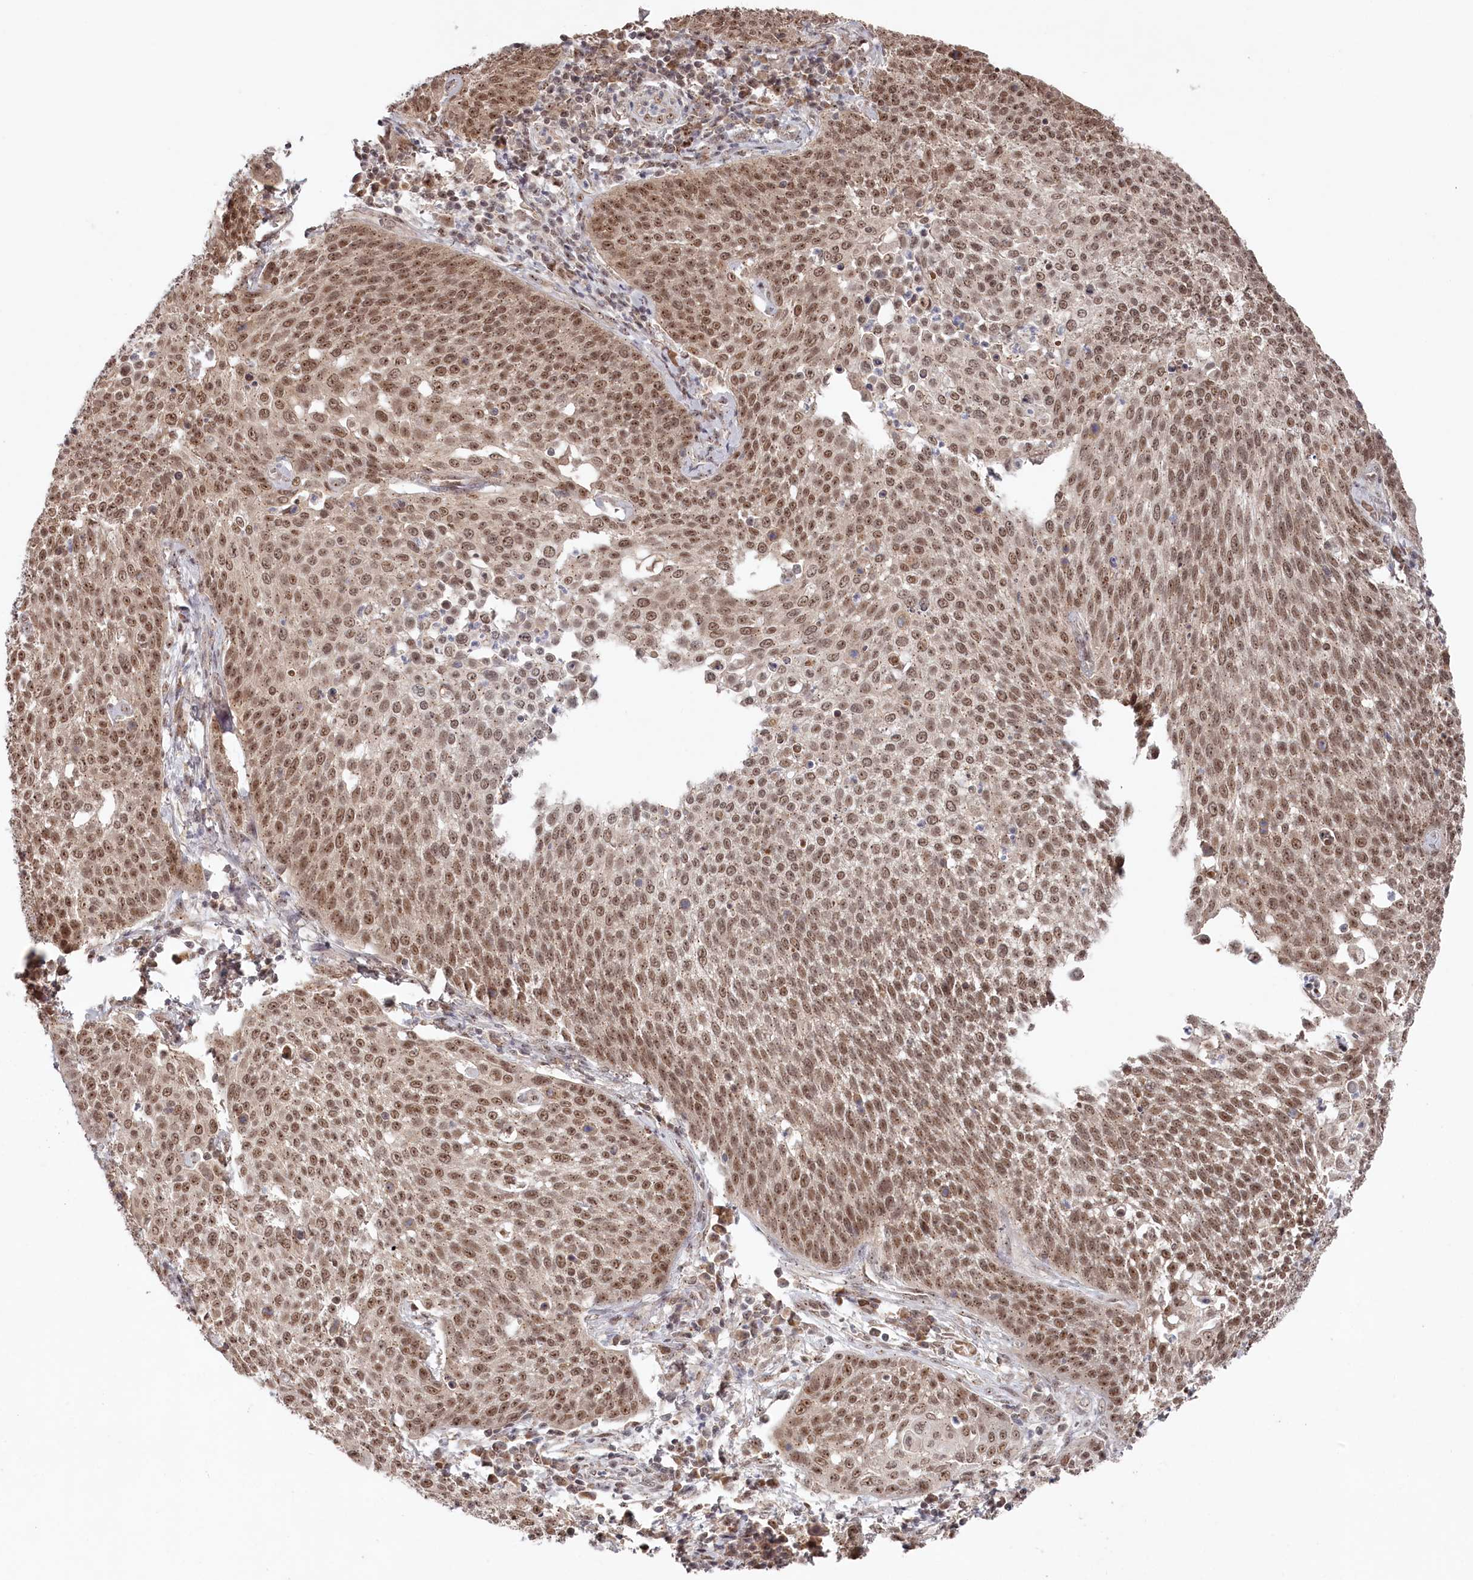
{"staining": {"intensity": "moderate", "quantity": ">75%", "location": "nuclear"}, "tissue": "cervical cancer", "cell_type": "Tumor cells", "image_type": "cancer", "snomed": [{"axis": "morphology", "description": "Squamous cell carcinoma, NOS"}, {"axis": "topography", "description": "Cervix"}], "caption": "Immunohistochemical staining of human cervical squamous cell carcinoma shows medium levels of moderate nuclear protein staining in about >75% of tumor cells. Nuclei are stained in blue.", "gene": "EXOSC1", "patient": {"sex": "female", "age": 34}}